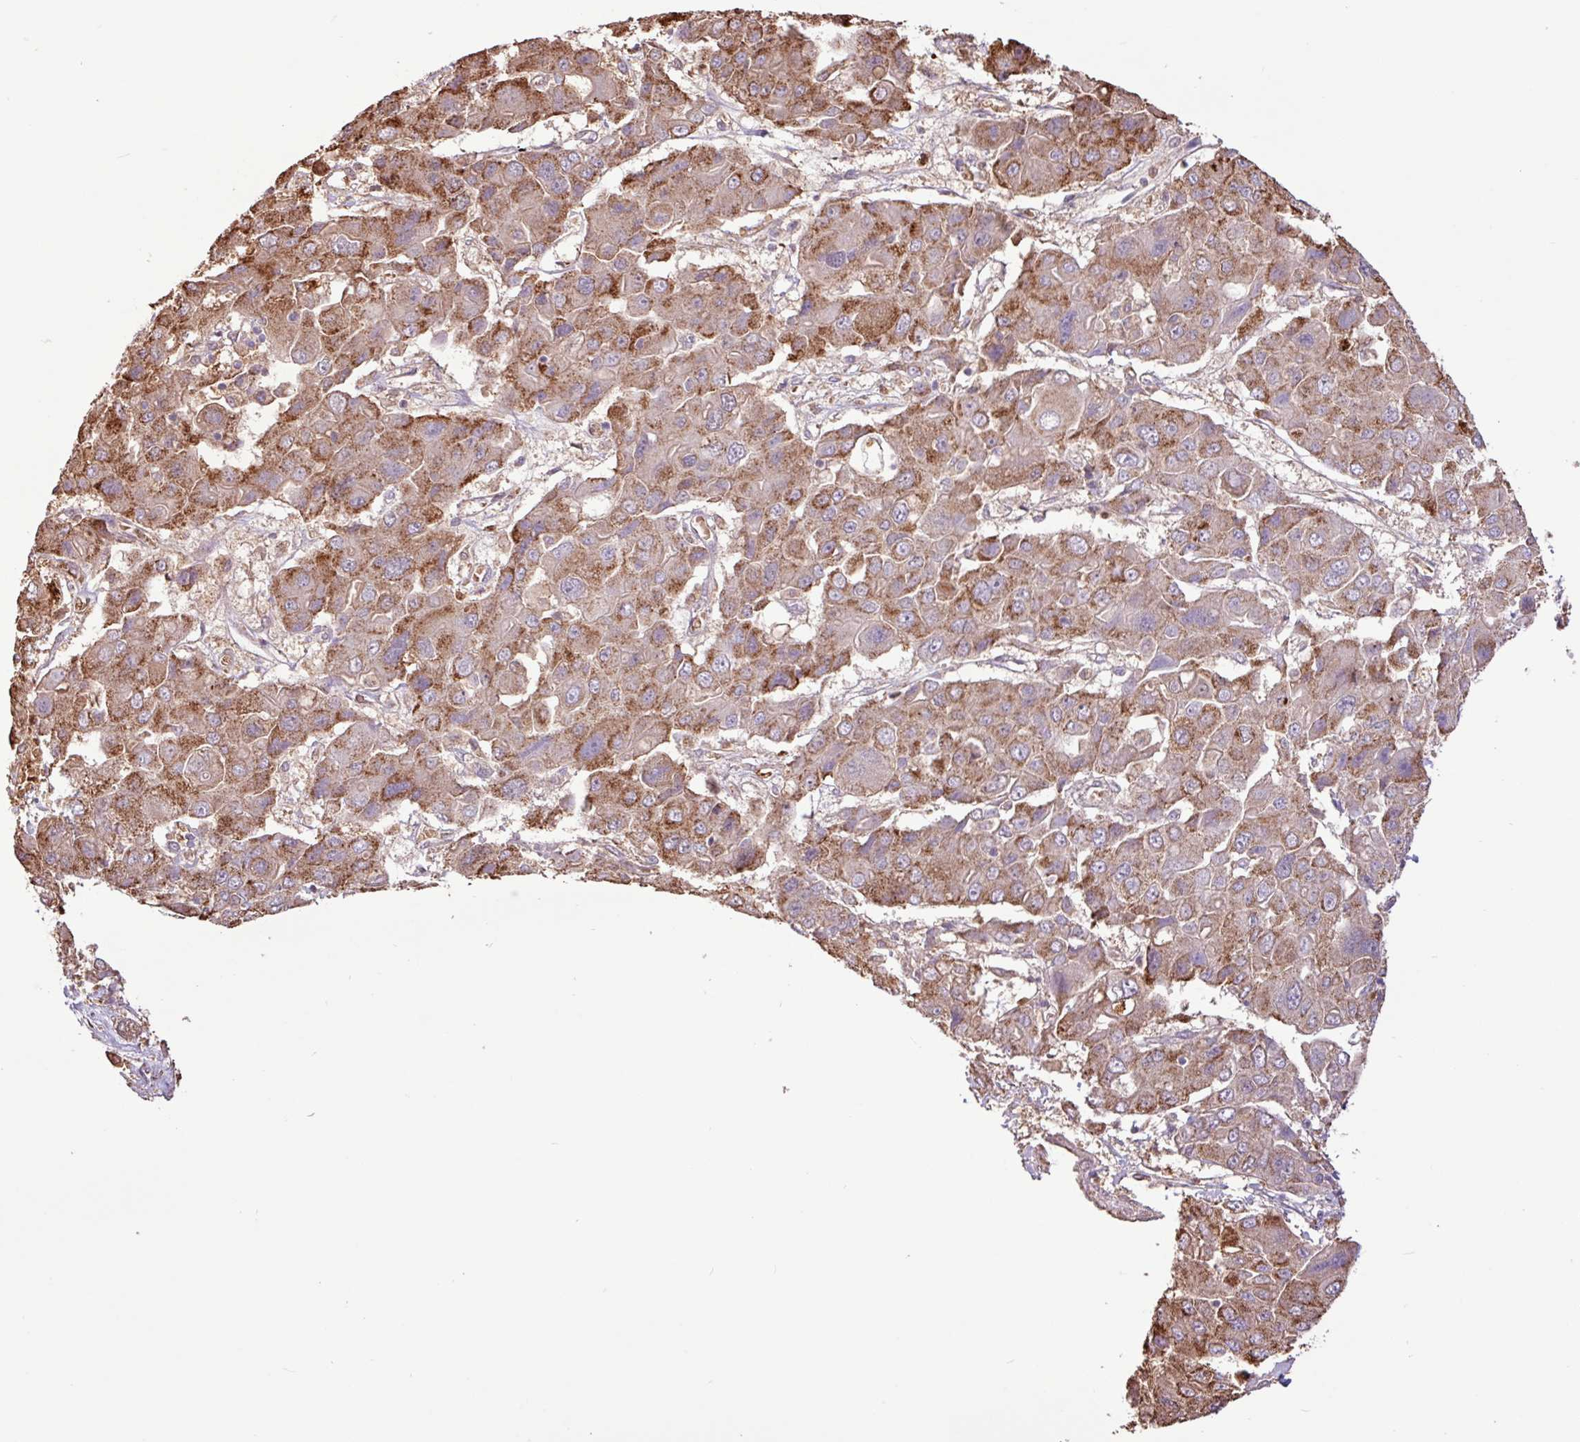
{"staining": {"intensity": "moderate", "quantity": "25%-75%", "location": "cytoplasmic/membranous"}, "tissue": "liver cancer", "cell_type": "Tumor cells", "image_type": "cancer", "snomed": [{"axis": "morphology", "description": "Cholangiocarcinoma"}, {"axis": "topography", "description": "Liver"}], "caption": "IHC (DAB (3,3'-diaminobenzidine)) staining of liver cancer (cholangiocarcinoma) exhibits moderate cytoplasmic/membranous protein expression in approximately 25%-75% of tumor cells.", "gene": "CHST11", "patient": {"sex": "male", "age": 67}}